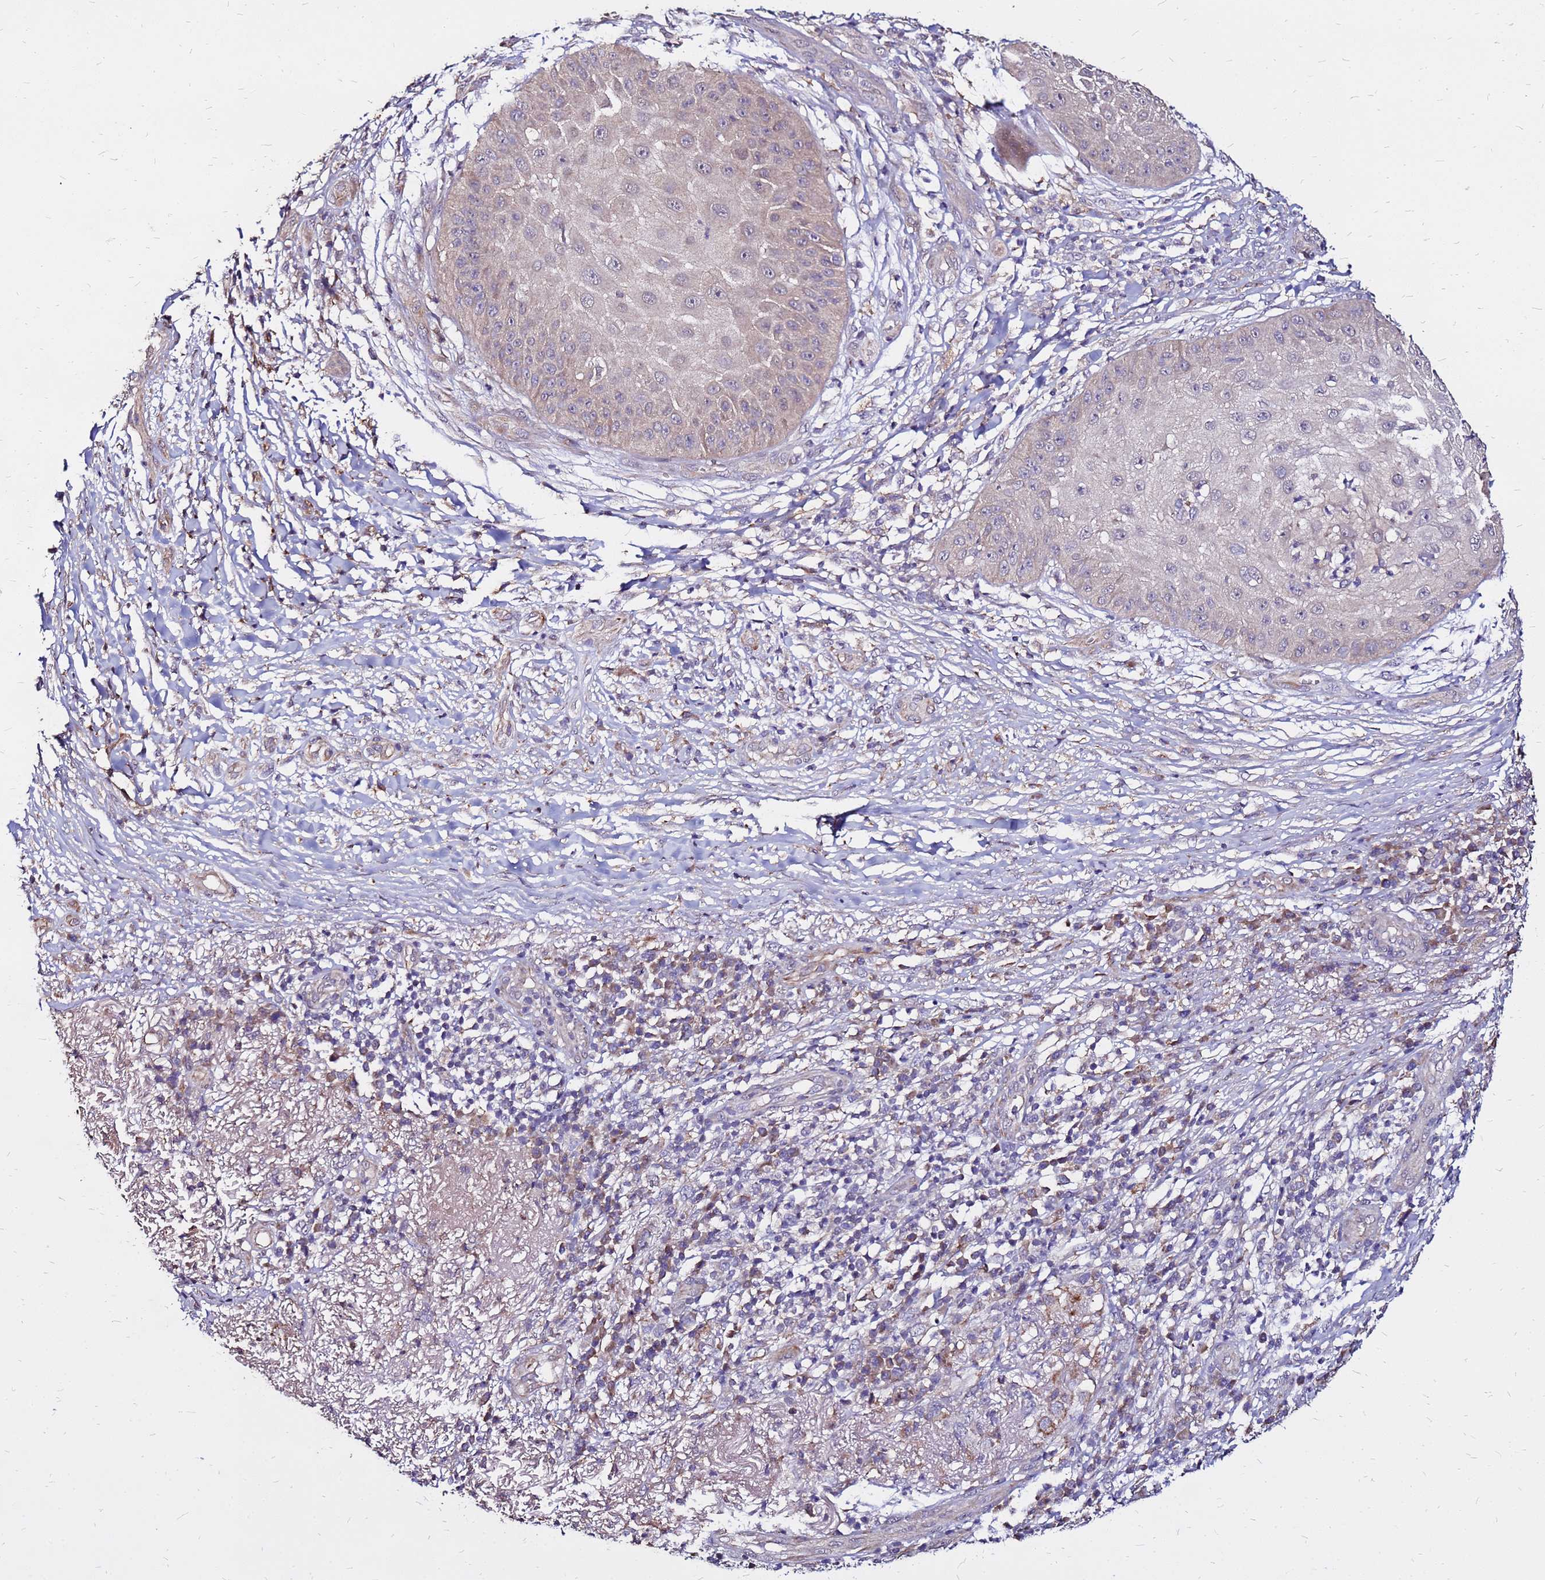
{"staining": {"intensity": "negative", "quantity": "none", "location": "none"}, "tissue": "skin cancer", "cell_type": "Tumor cells", "image_type": "cancer", "snomed": [{"axis": "morphology", "description": "Squamous cell carcinoma, NOS"}, {"axis": "topography", "description": "Skin"}], "caption": "Protein analysis of skin cancer shows no significant expression in tumor cells. (DAB IHC visualized using brightfield microscopy, high magnification).", "gene": "ARHGEF5", "patient": {"sex": "male", "age": 70}}